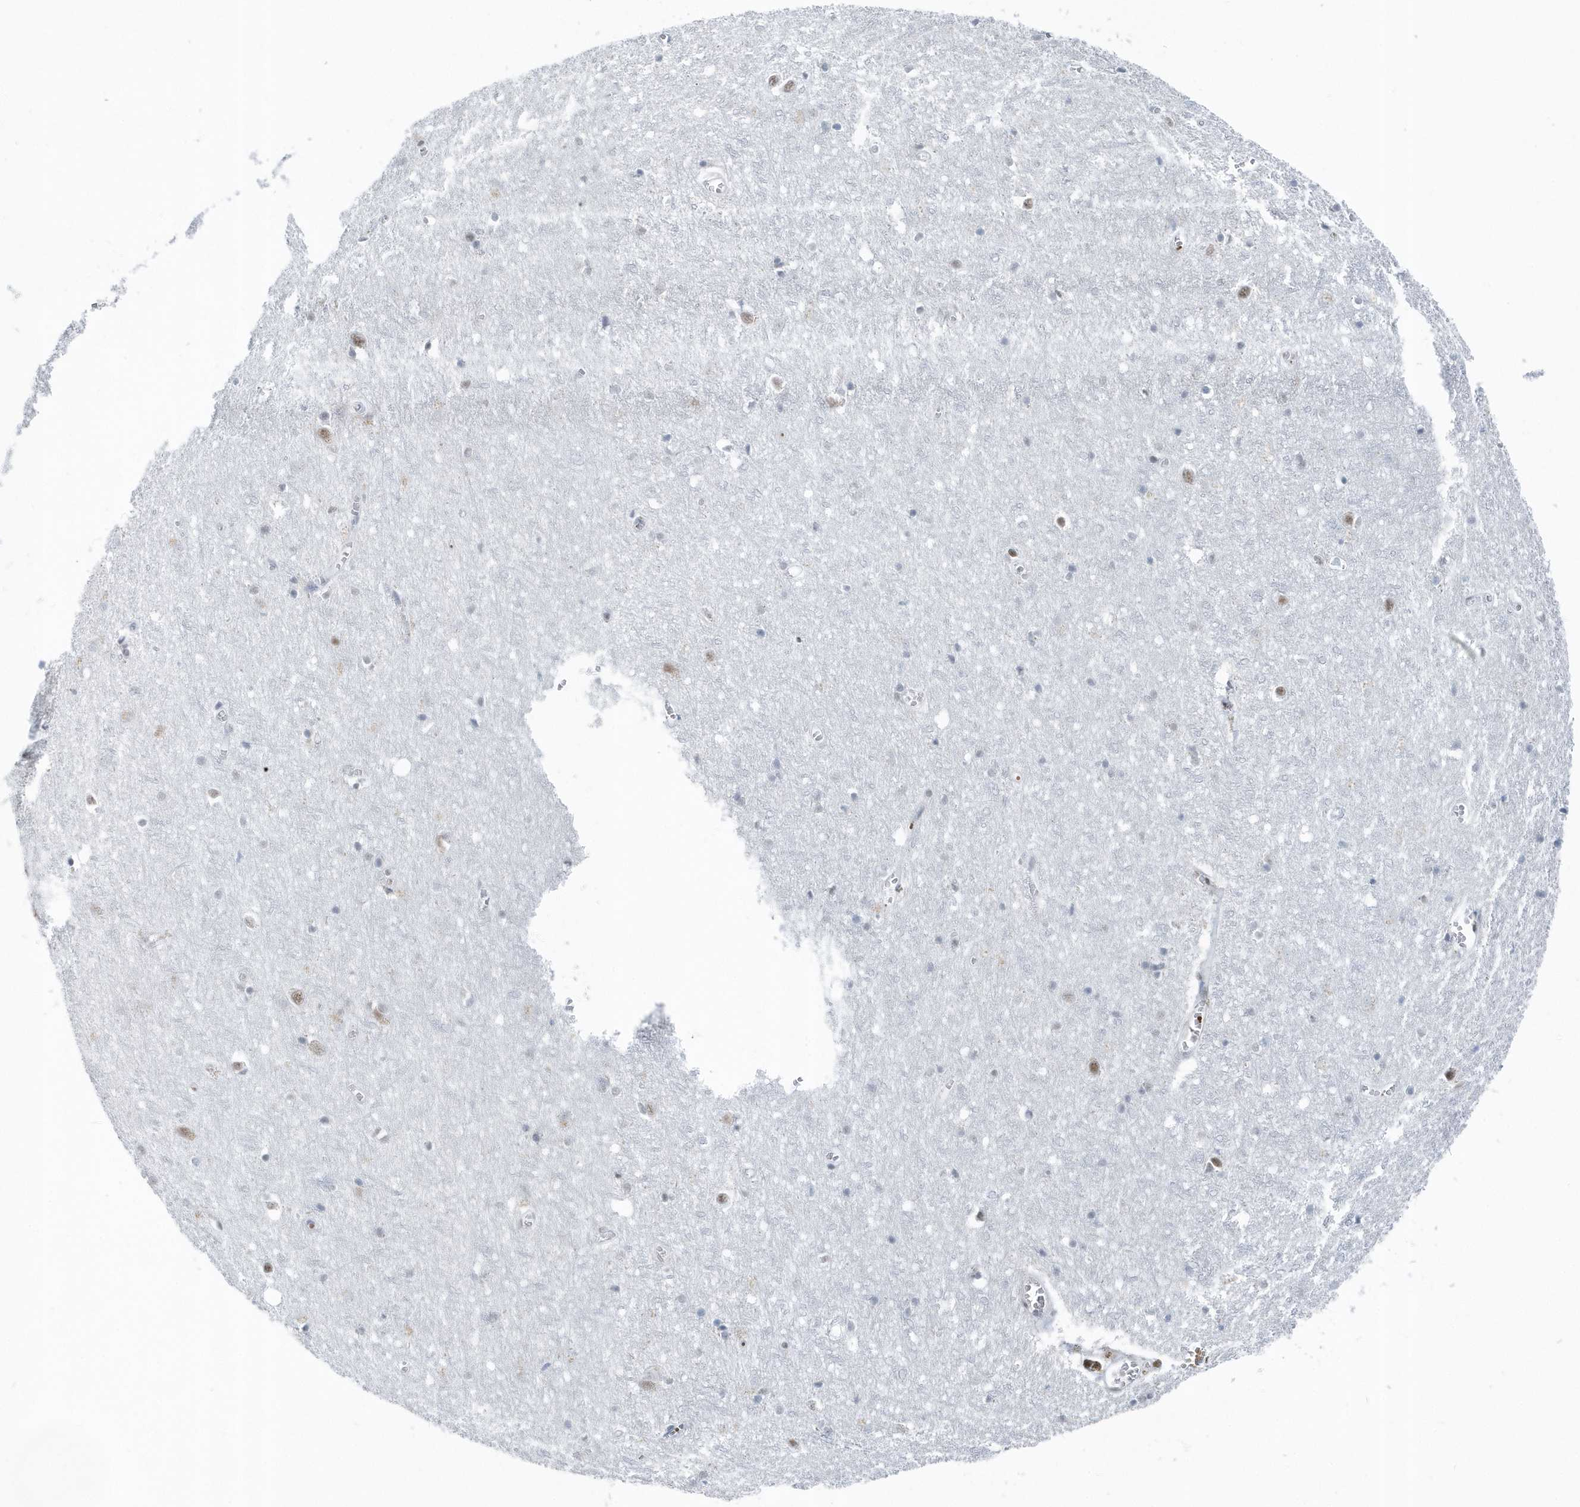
{"staining": {"intensity": "weak", "quantity": "25%-75%", "location": "nuclear"}, "tissue": "cerebral cortex", "cell_type": "Endothelial cells", "image_type": "normal", "snomed": [{"axis": "morphology", "description": "Normal tissue, NOS"}, {"axis": "topography", "description": "Cerebral cortex"}], "caption": "A histopathology image of cerebral cortex stained for a protein reveals weak nuclear brown staining in endothelial cells.", "gene": "FIP1L1", "patient": {"sex": "female", "age": 64}}